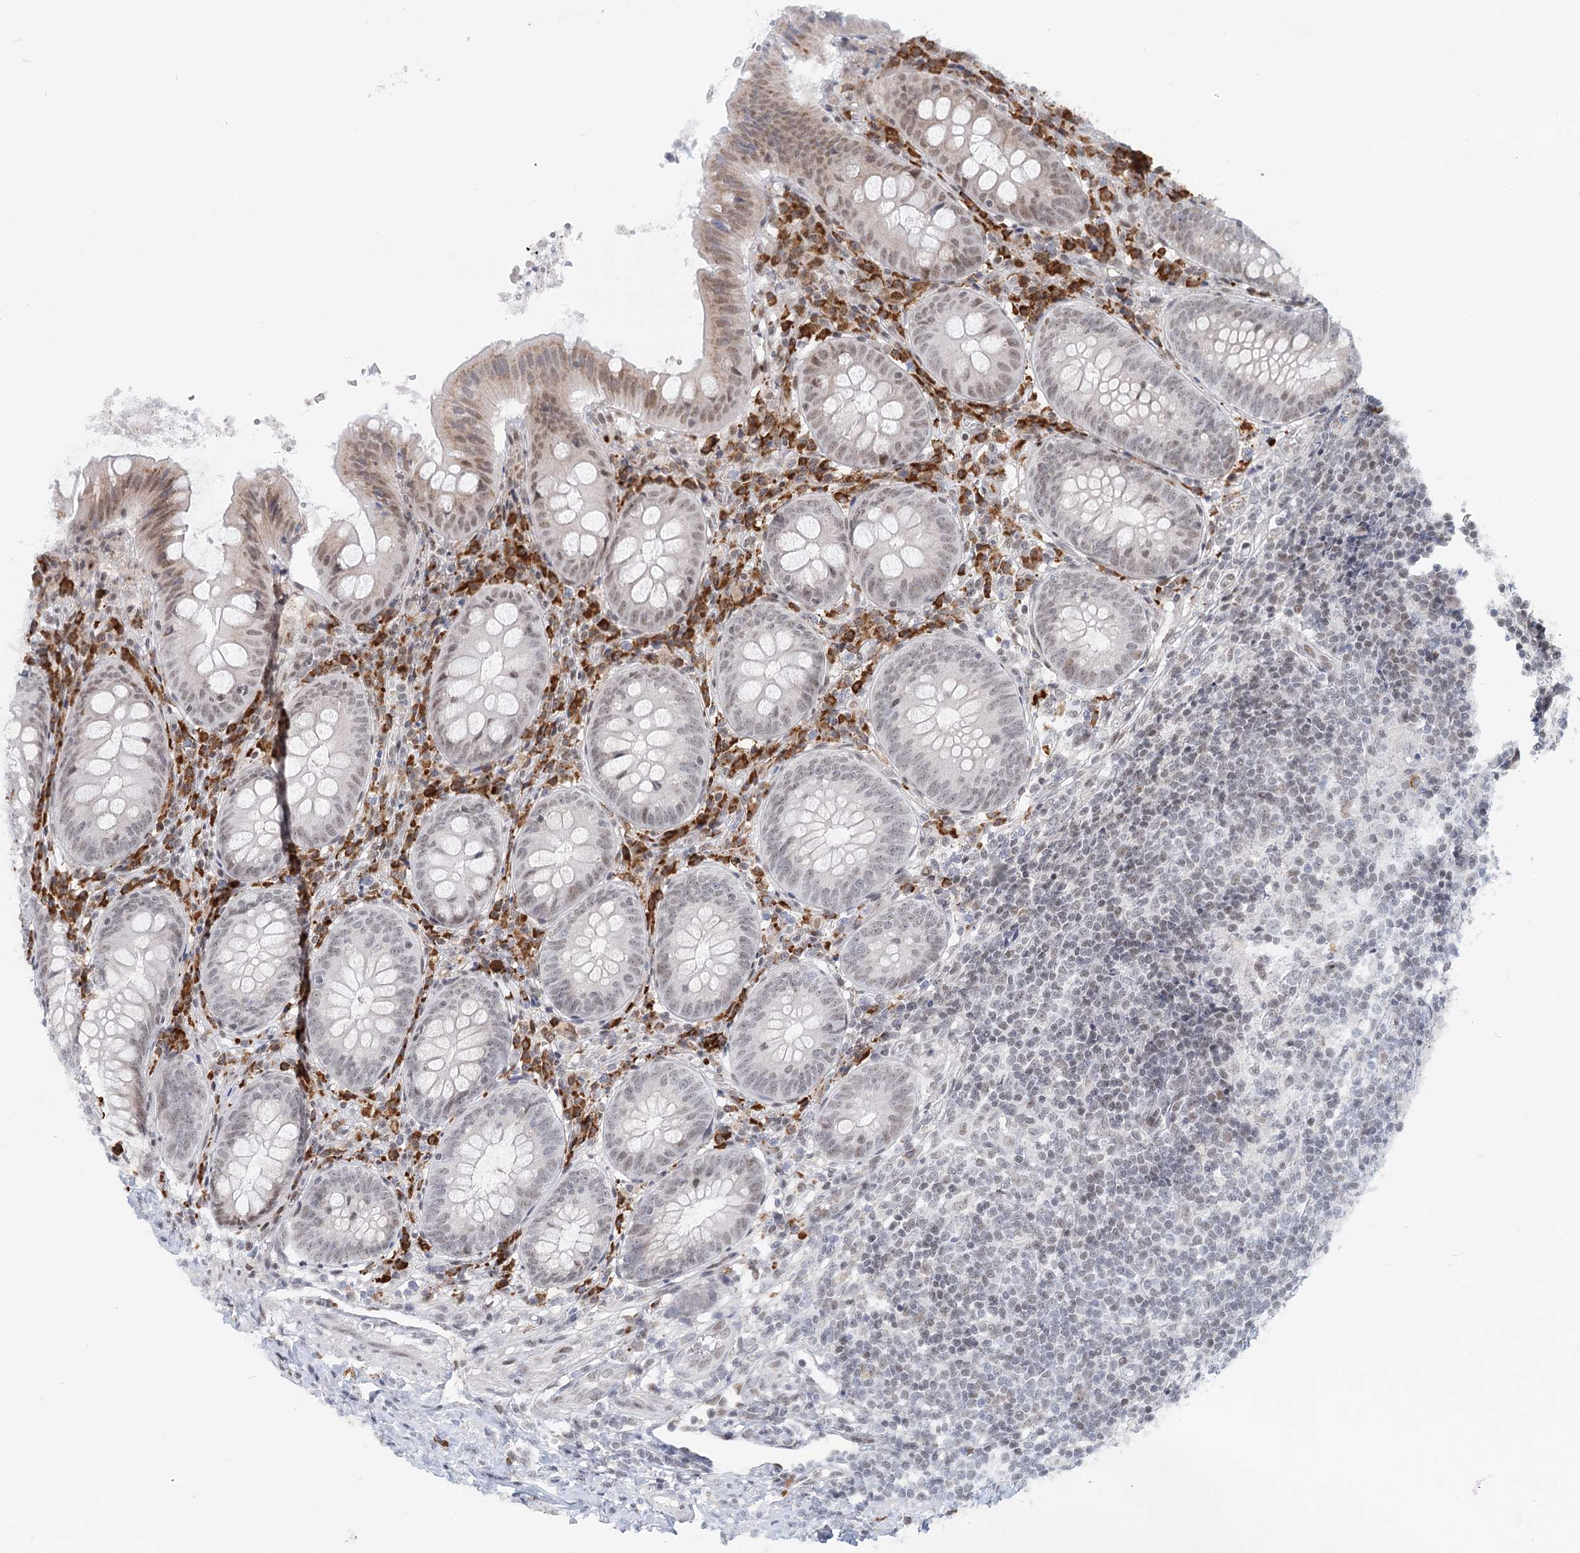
{"staining": {"intensity": "moderate", "quantity": "<25%", "location": "cytoplasmic/membranous,nuclear"}, "tissue": "appendix", "cell_type": "Glandular cells", "image_type": "normal", "snomed": [{"axis": "morphology", "description": "Normal tissue, NOS"}, {"axis": "topography", "description": "Appendix"}], "caption": "Immunohistochemical staining of unremarkable human appendix exhibits moderate cytoplasmic/membranous,nuclear protein expression in about <25% of glandular cells.", "gene": "BNIP5", "patient": {"sex": "female", "age": 54}}